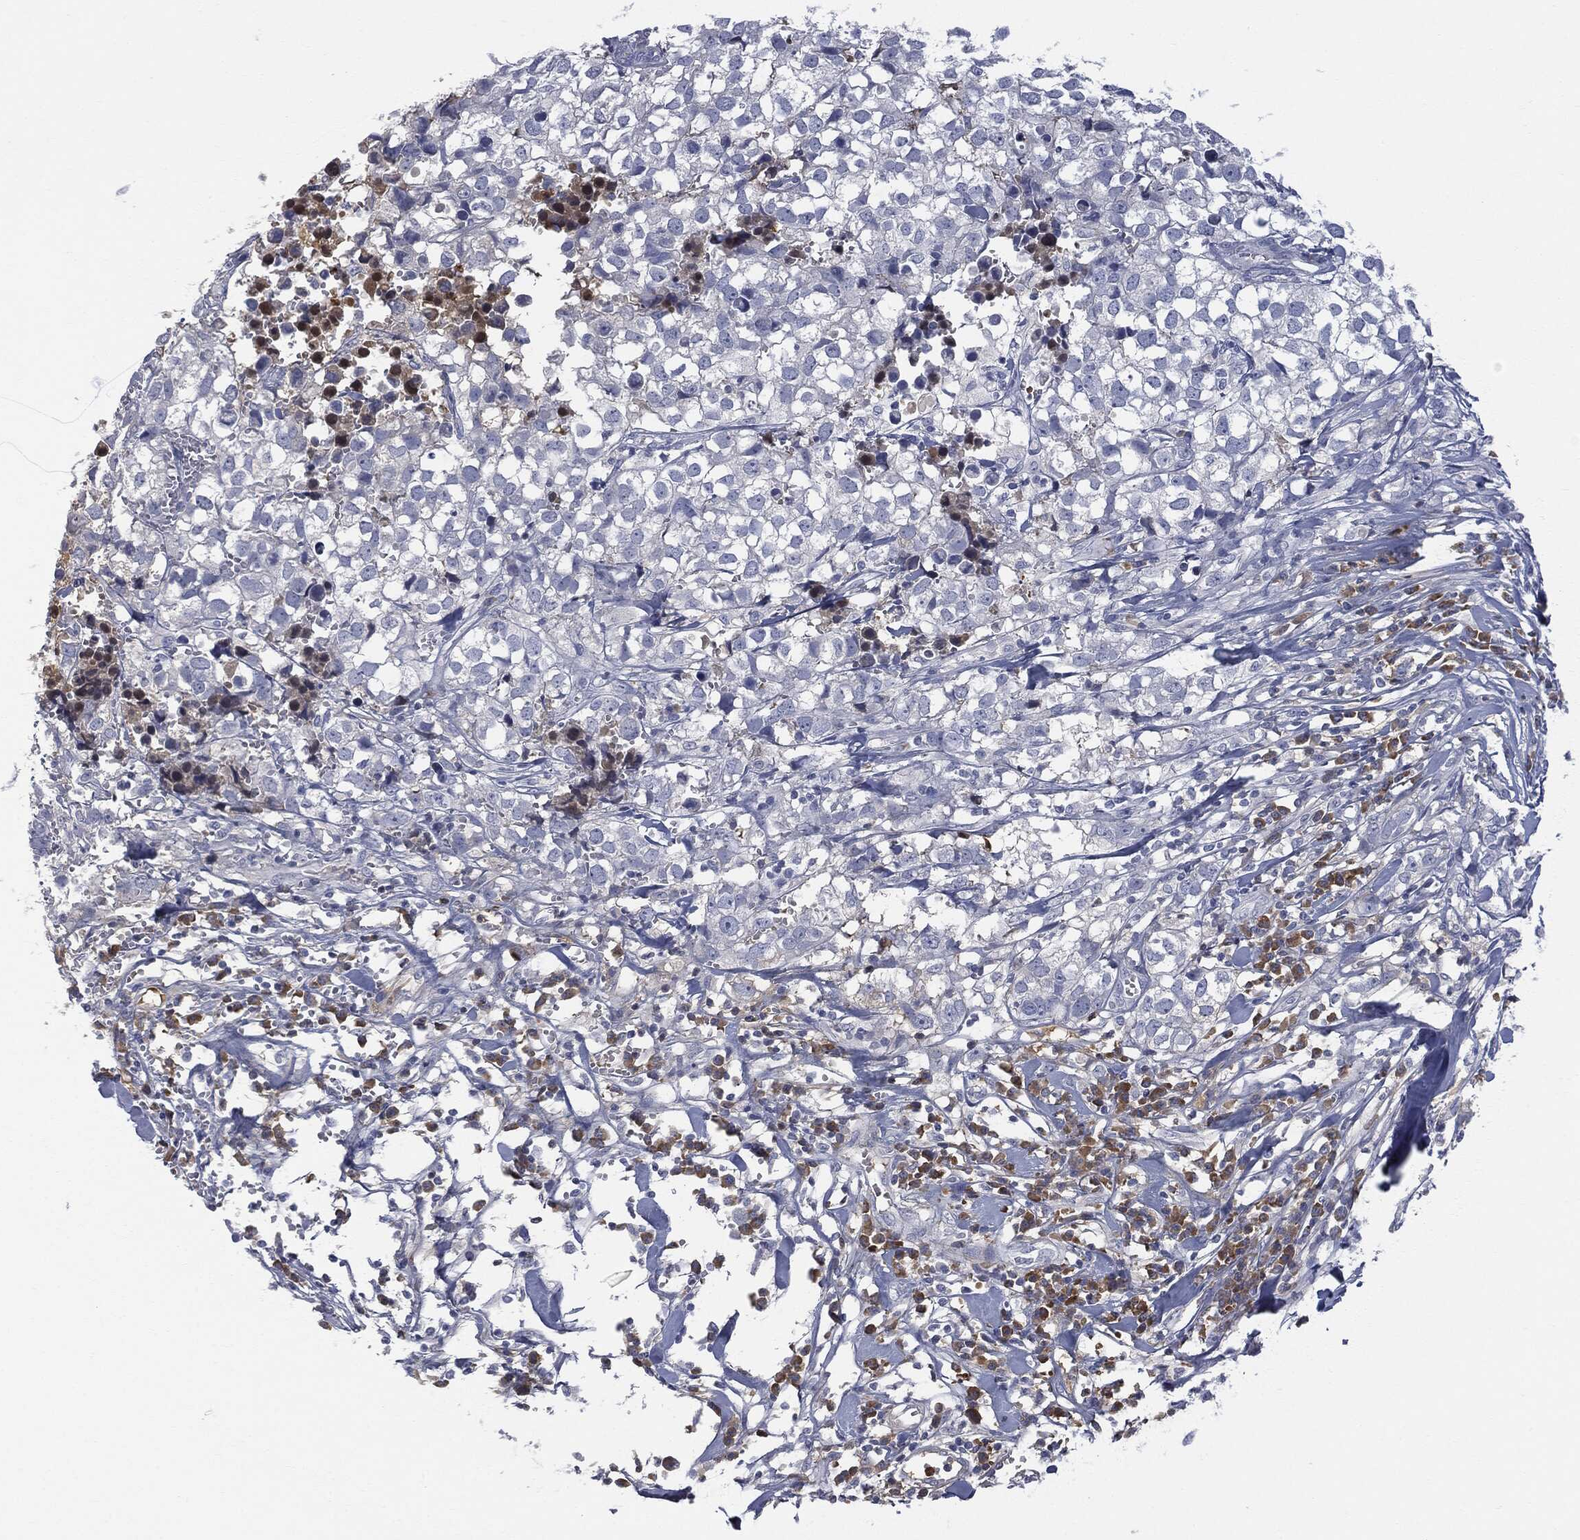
{"staining": {"intensity": "negative", "quantity": "none", "location": "none"}, "tissue": "breast cancer", "cell_type": "Tumor cells", "image_type": "cancer", "snomed": [{"axis": "morphology", "description": "Duct carcinoma"}, {"axis": "topography", "description": "Breast"}], "caption": "A micrograph of human breast cancer (intraductal carcinoma) is negative for staining in tumor cells.", "gene": "BTK", "patient": {"sex": "female", "age": 30}}